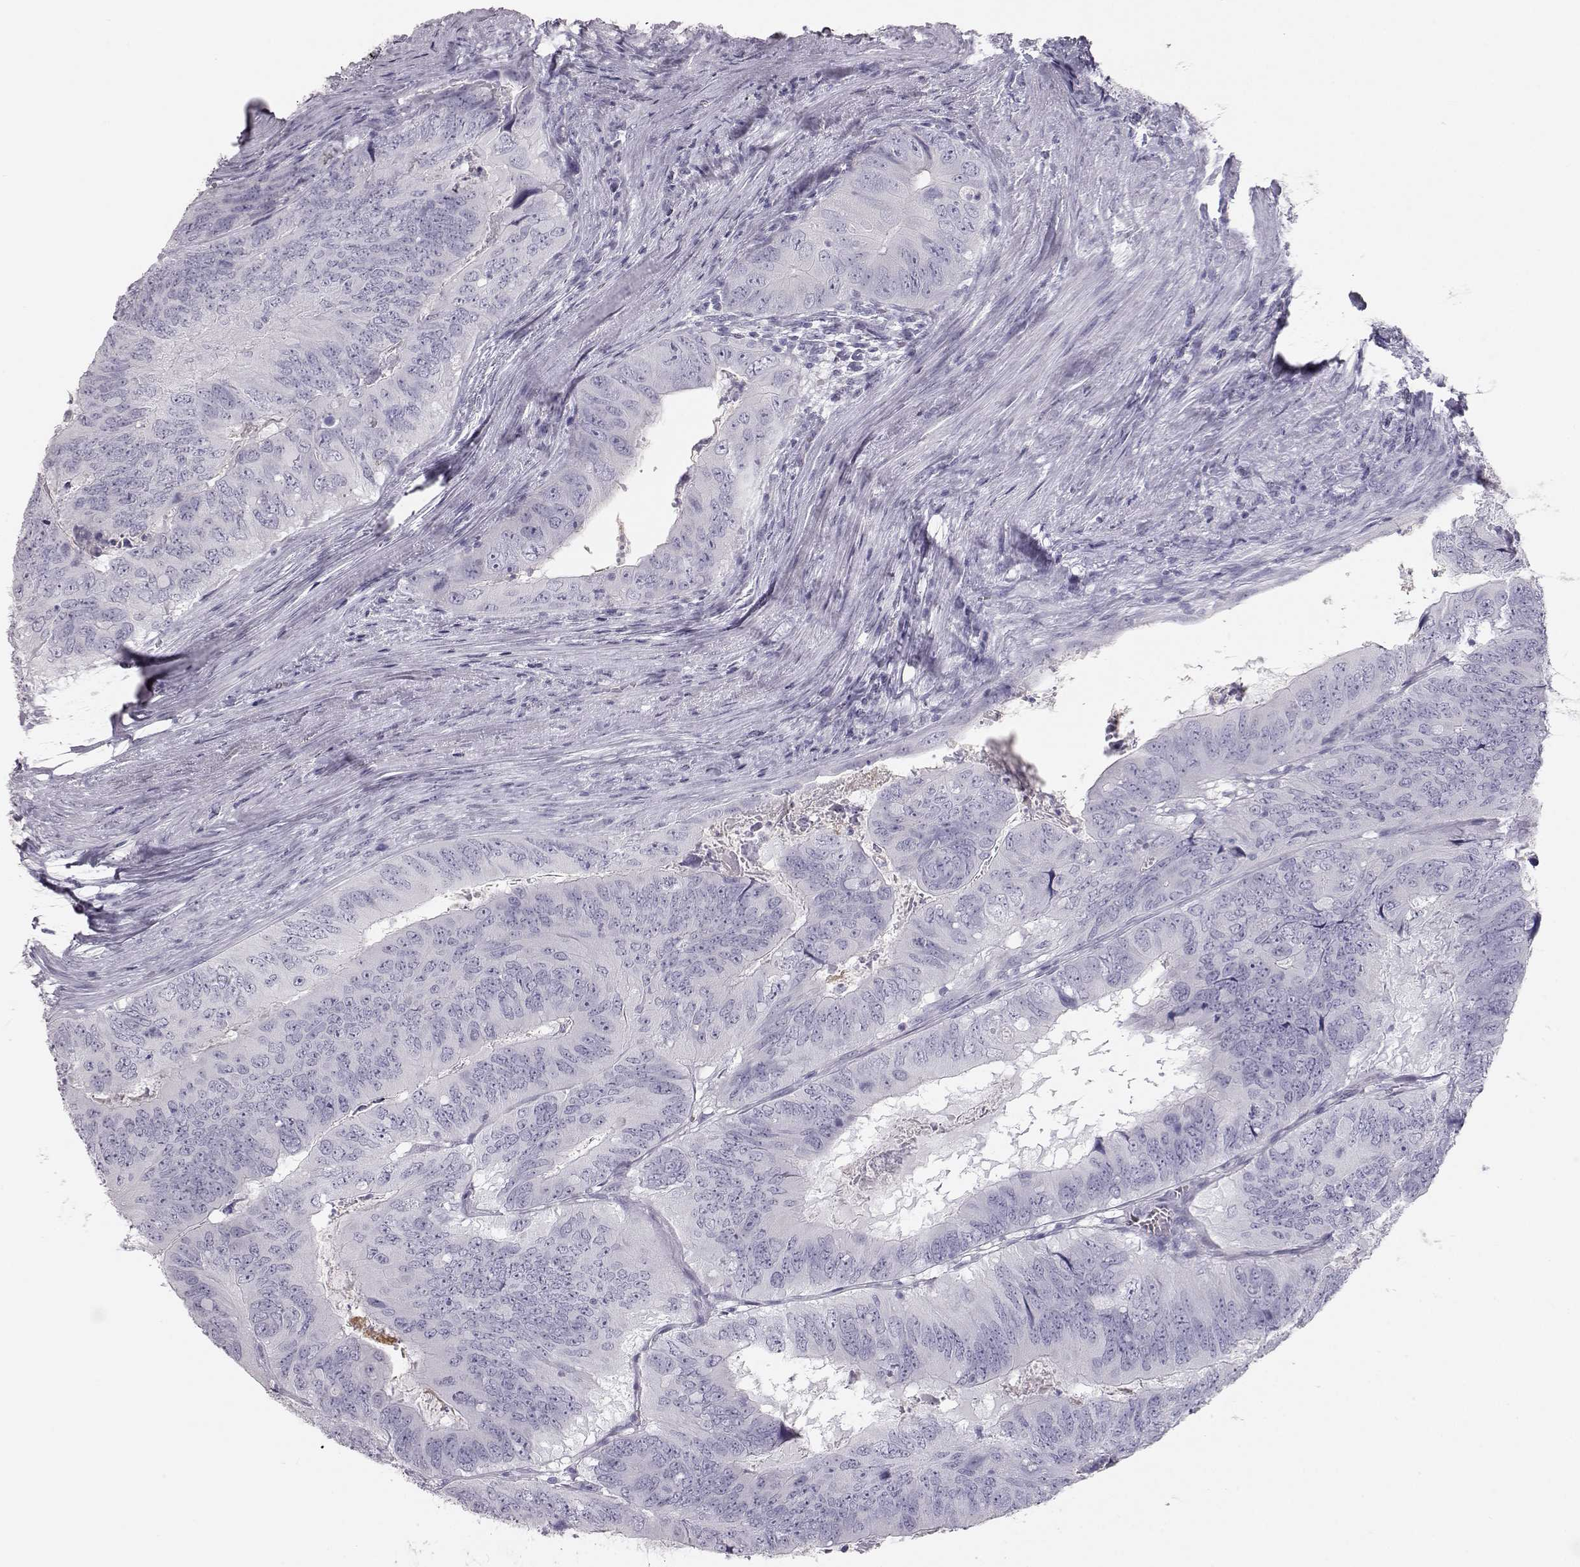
{"staining": {"intensity": "negative", "quantity": "none", "location": "none"}, "tissue": "colorectal cancer", "cell_type": "Tumor cells", "image_type": "cancer", "snomed": [{"axis": "morphology", "description": "Adenocarcinoma, NOS"}, {"axis": "topography", "description": "Colon"}], "caption": "A photomicrograph of colorectal adenocarcinoma stained for a protein displays no brown staining in tumor cells.", "gene": "KRTAP16-1", "patient": {"sex": "male", "age": 79}}